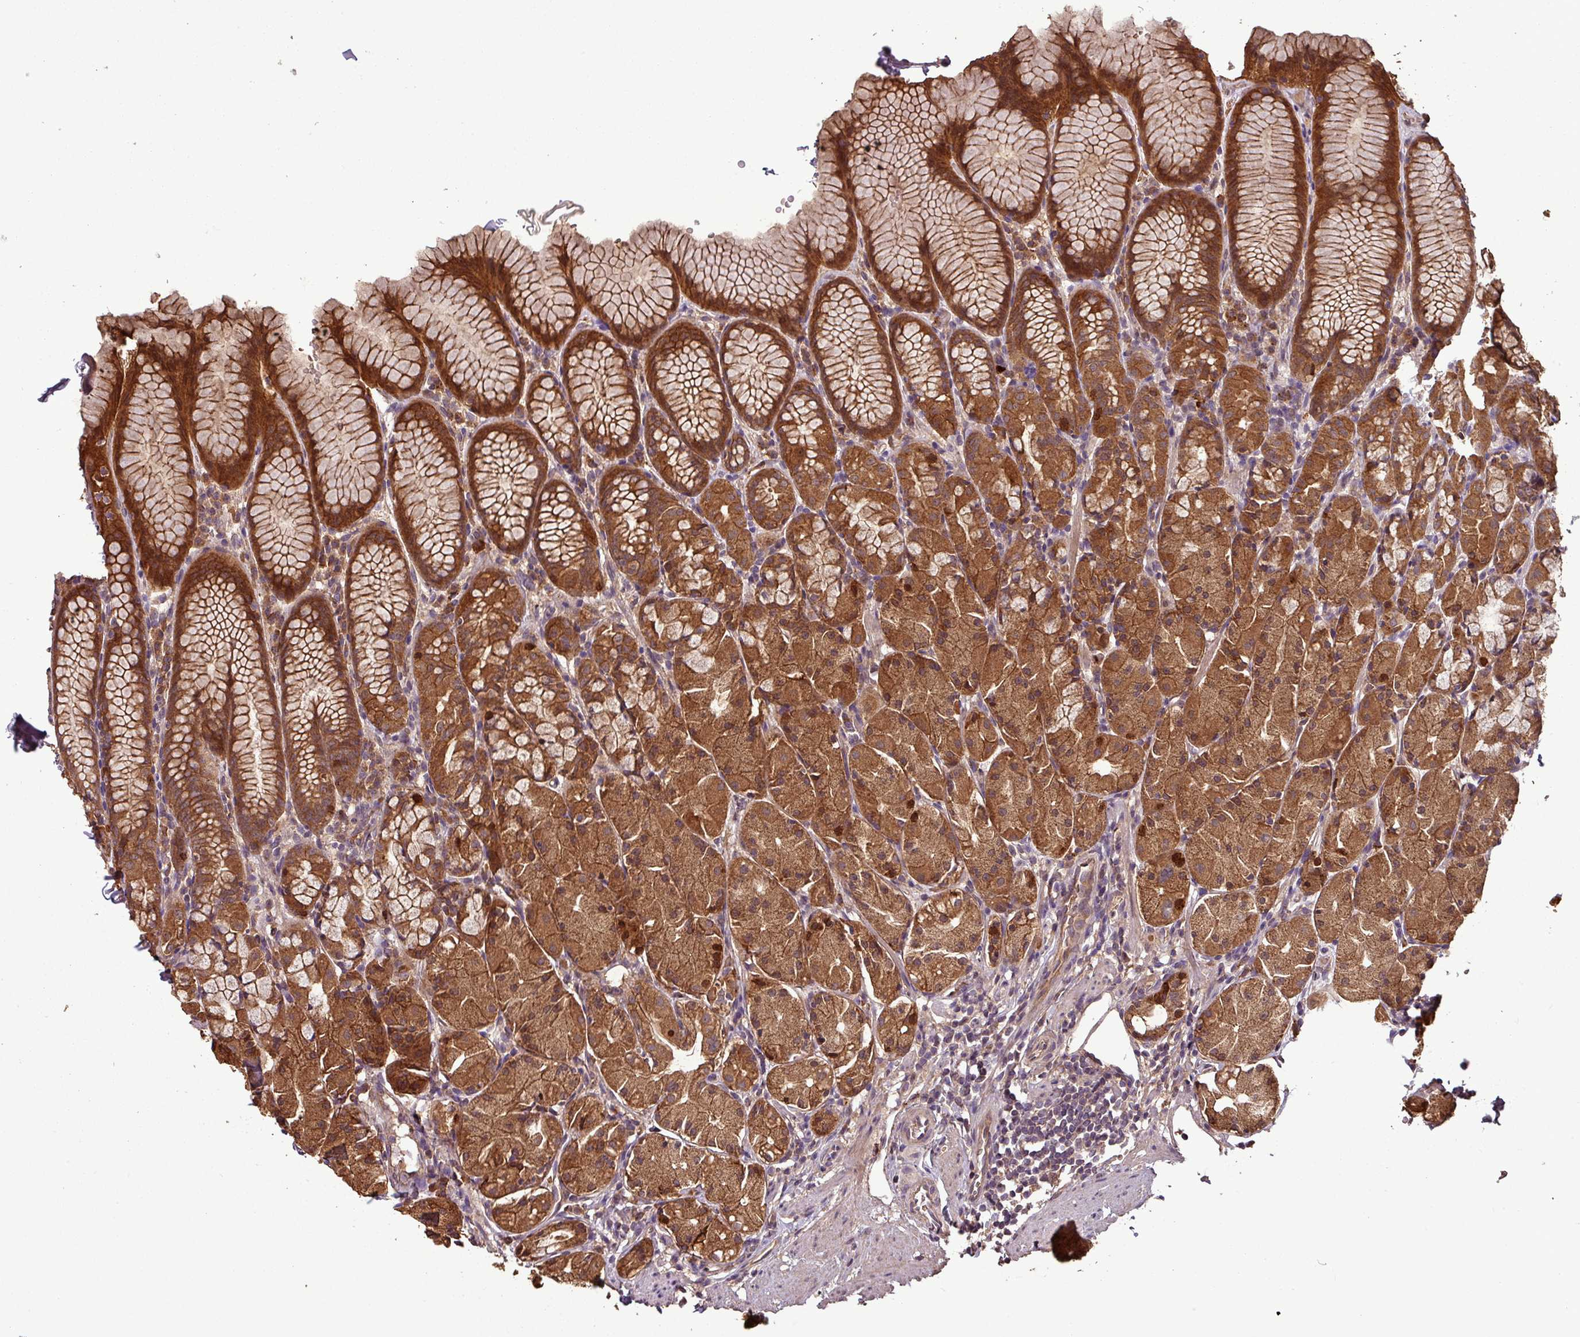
{"staining": {"intensity": "strong", "quantity": ">75%", "location": "cytoplasmic/membranous,nuclear"}, "tissue": "stomach", "cell_type": "Glandular cells", "image_type": "normal", "snomed": [{"axis": "morphology", "description": "Normal tissue, NOS"}, {"axis": "topography", "description": "Stomach, upper"}], "caption": "The photomicrograph exhibits a brown stain indicating the presence of a protein in the cytoplasmic/membranous,nuclear of glandular cells in stomach. The protein of interest is shown in brown color, while the nuclei are stained blue.", "gene": "NT5C3A", "patient": {"sex": "male", "age": 47}}